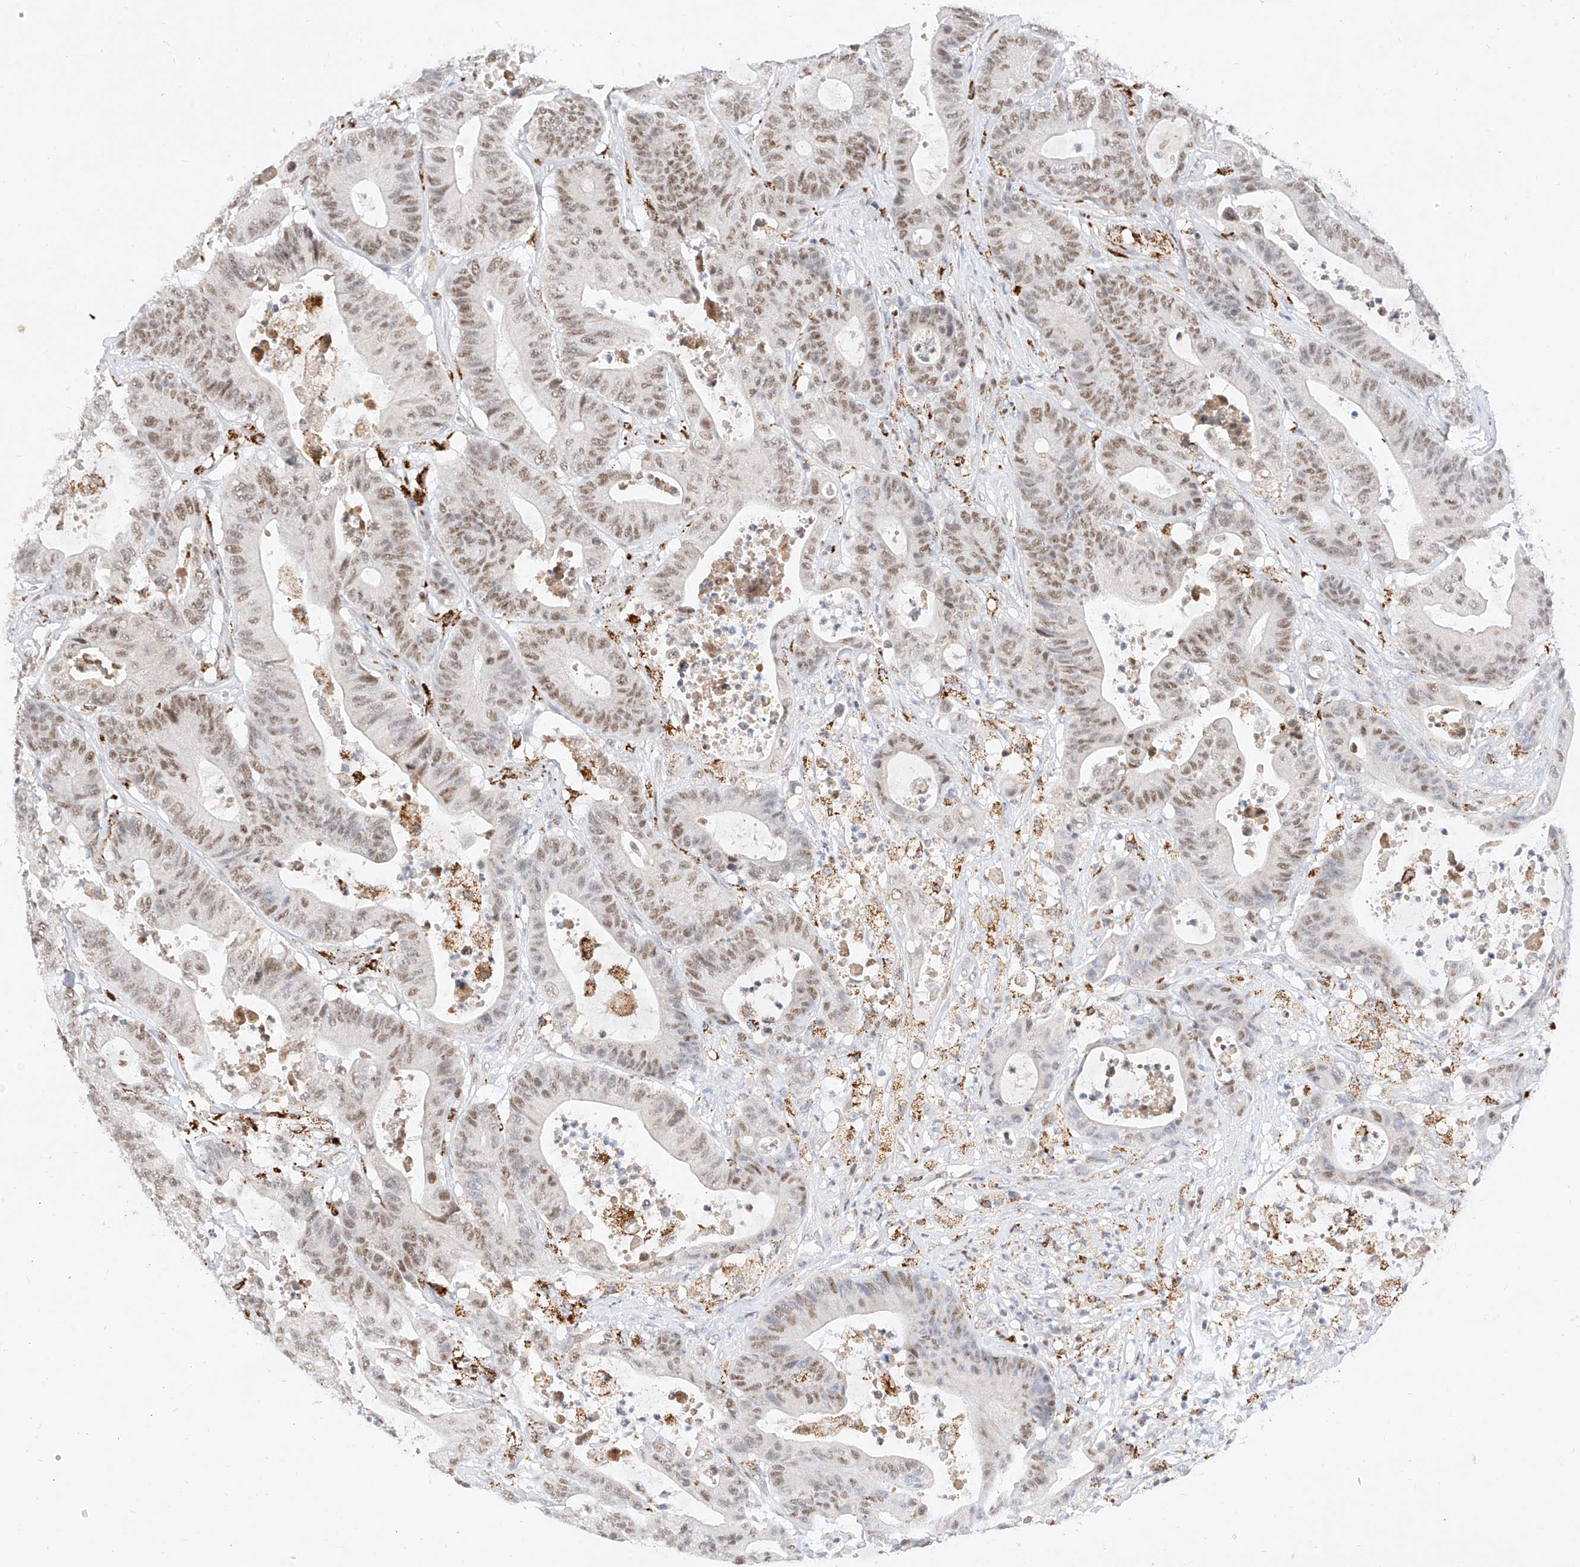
{"staining": {"intensity": "moderate", "quantity": ">75%", "location": "nuclear"}, "tissue": "colorectal cancer", "cell_type": "Tumor cells", "image_type": "cancer", "snomed": [{"axis": "morphology", "description": "Adenocarcinoma, NOS"}, {"axis": "topography", "description": "Colon"}], "caption": "IHC of colorectal cancer shows medium levels of moderate nuclear expression in approximately >75% of tumor cells. The staining was performed using DAB (3,3'-diaminobenzidine), with brown indicating positive protein expression. Nuclei are stained blue with hematoxylin.", "gene": "NRF1", "patient": {"sex": "female", "age": 84}}